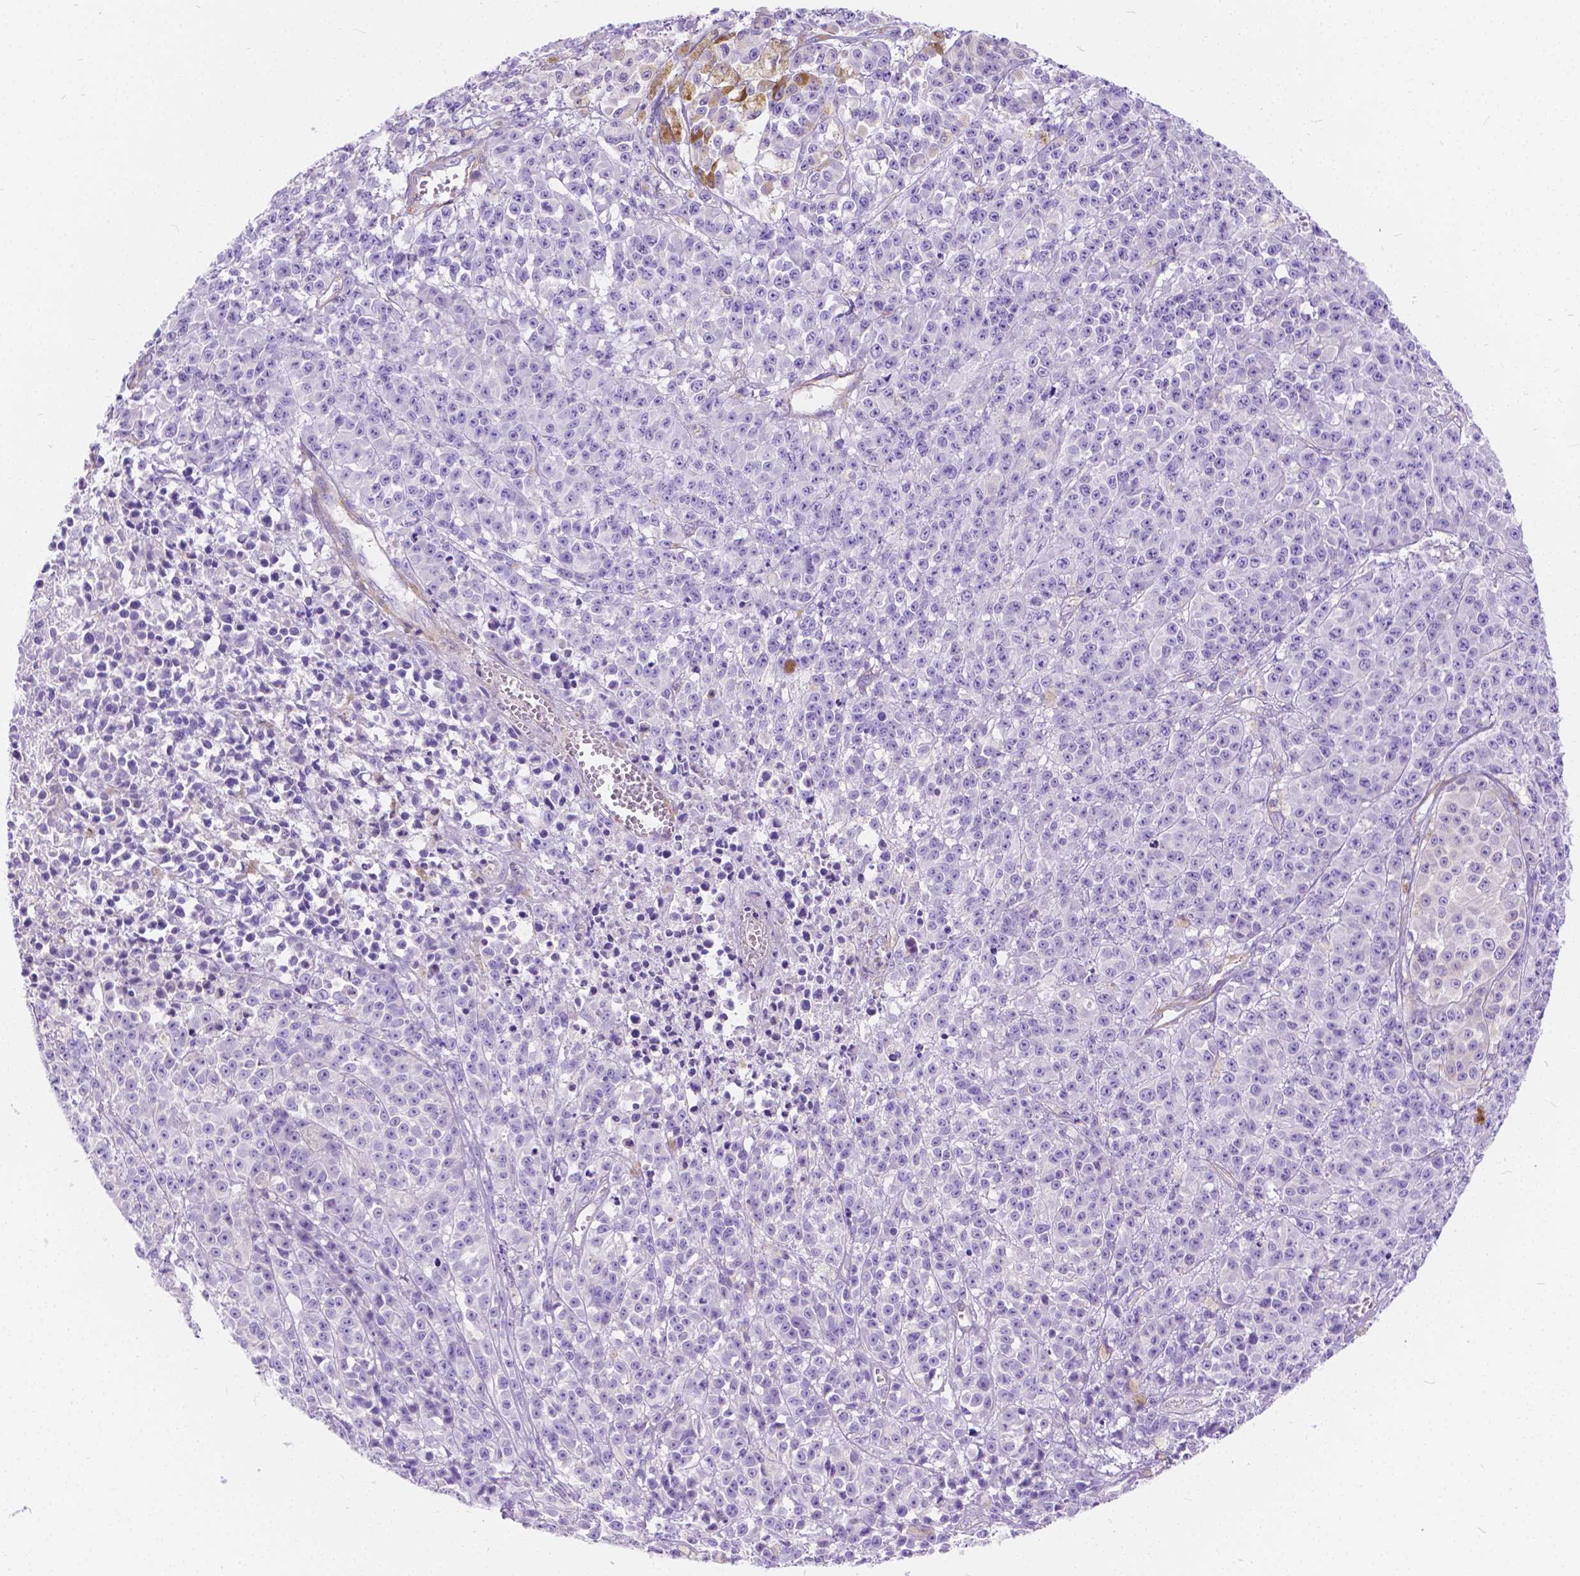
{"staining": {"intensity": "negative", "quantity": "none", "location": "none"}, "tissue": "melanoma", "cell_type": "Tumor cells", "image_type": "cancer", "snomed": [{"axis": "morphology", "description": "Malignant melanoma, NOS"}, {"axis": "topography", "description": "Skin"}], "caption": "Melanoma was stained to show a protein in brown. There is no significant positivity in tumor cells.", "gene": "CHRM1", "patient": {"sex": "female", "age": 58}}